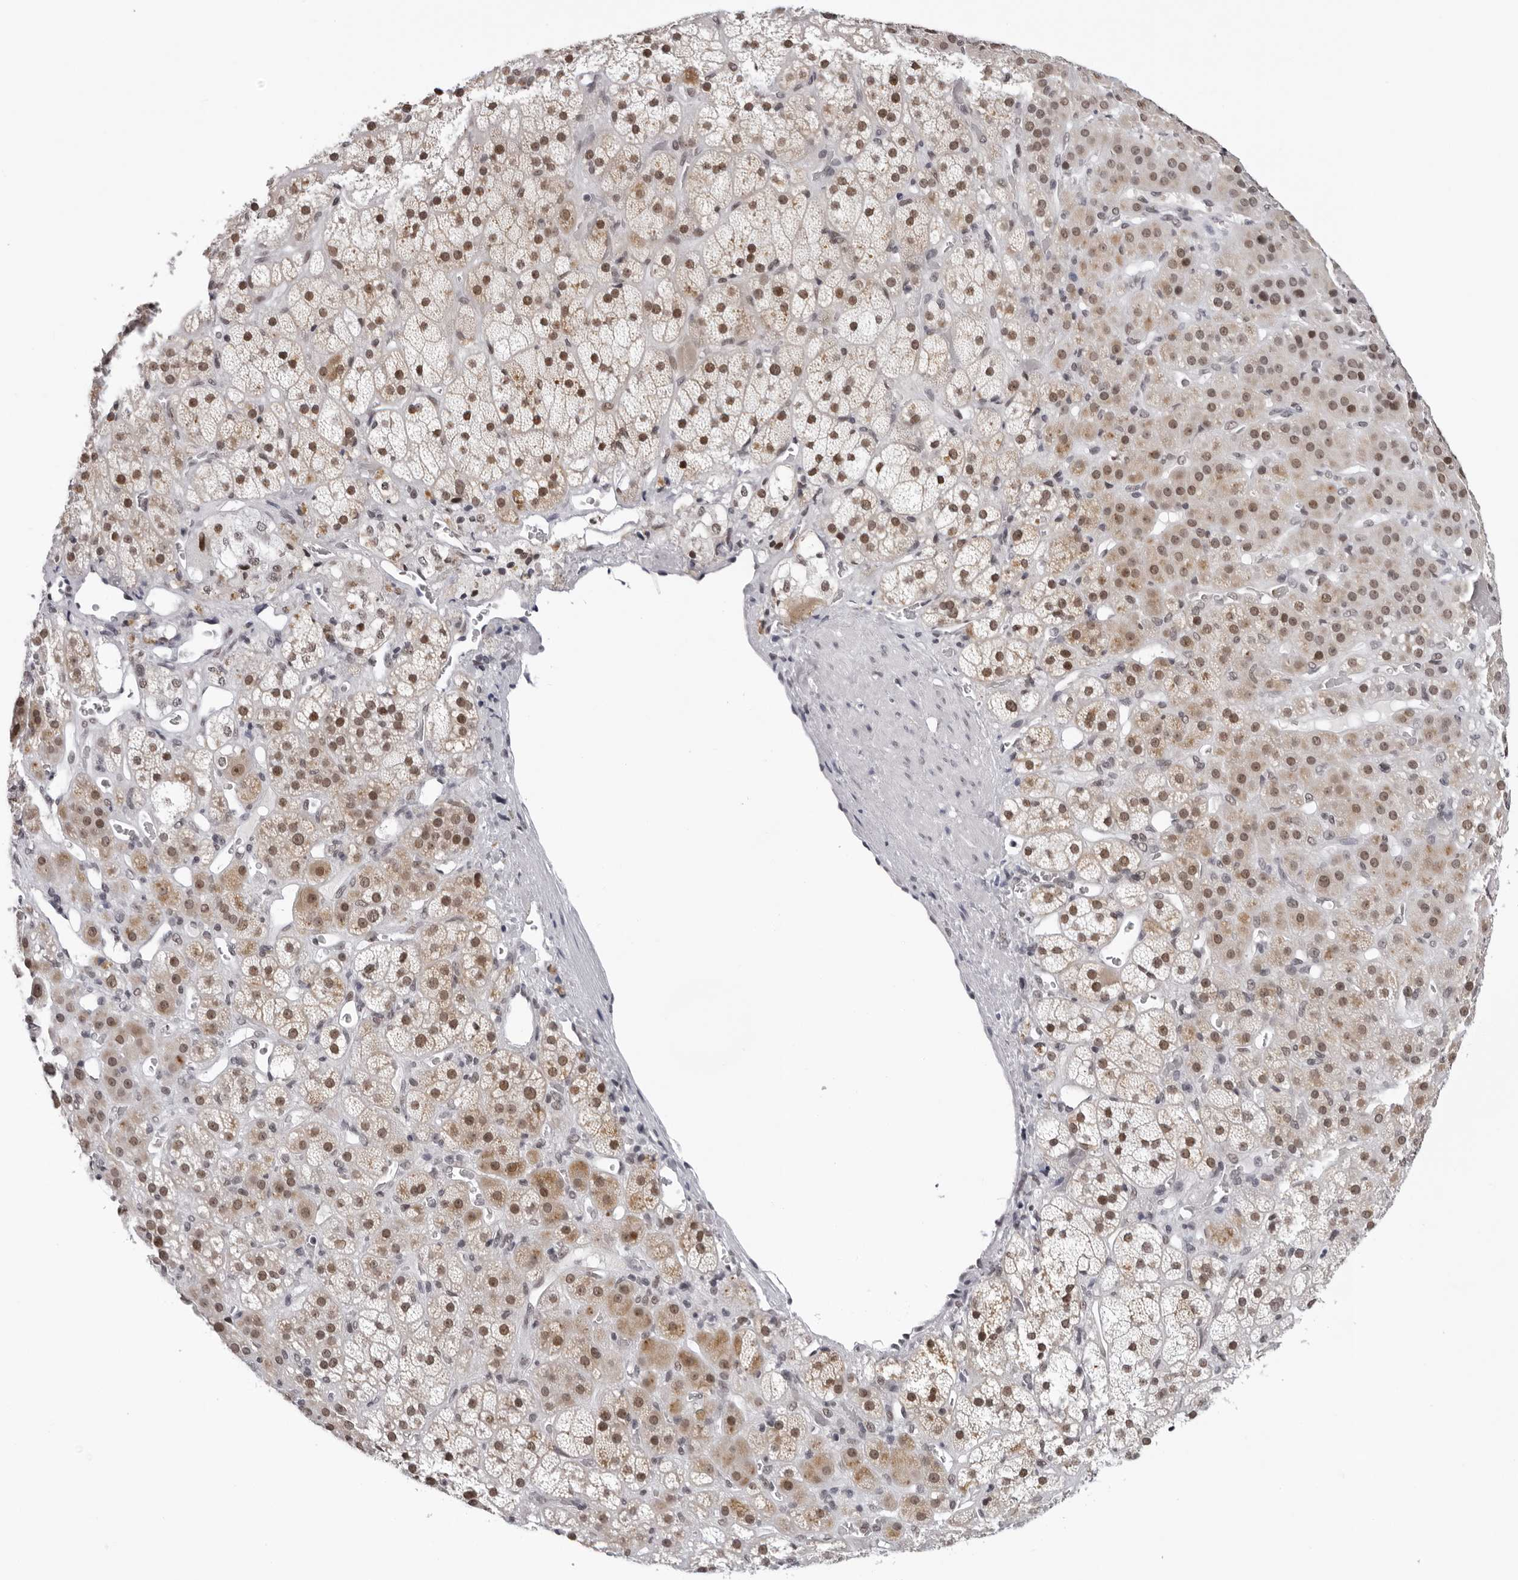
{"staining": {"intensity": "moderate", "quantity": ">75%", "location": "cytoplasmic/membranous,nuclear"}, "tissue": "adrenal gland", "cell_type": "Glandular cells", "image_type": "normal", "snomed": [{"axis": "morphology", "description": "Normal tissue, NOS"}, {"axis": "topography", "description": "Adrenal gland"}], "caption": "Protein positivity by IHC exhibits moderate cytoplasmic/membranous,nuclear expression in approximately >75% of glandular cells in benign adrenal gland. (DAB (3,3'-diaminobenzidine) IHC with brightfield microscopy, high magnification).", "gene": "USP1", "patient": {"sex": "male", "age": 57}}